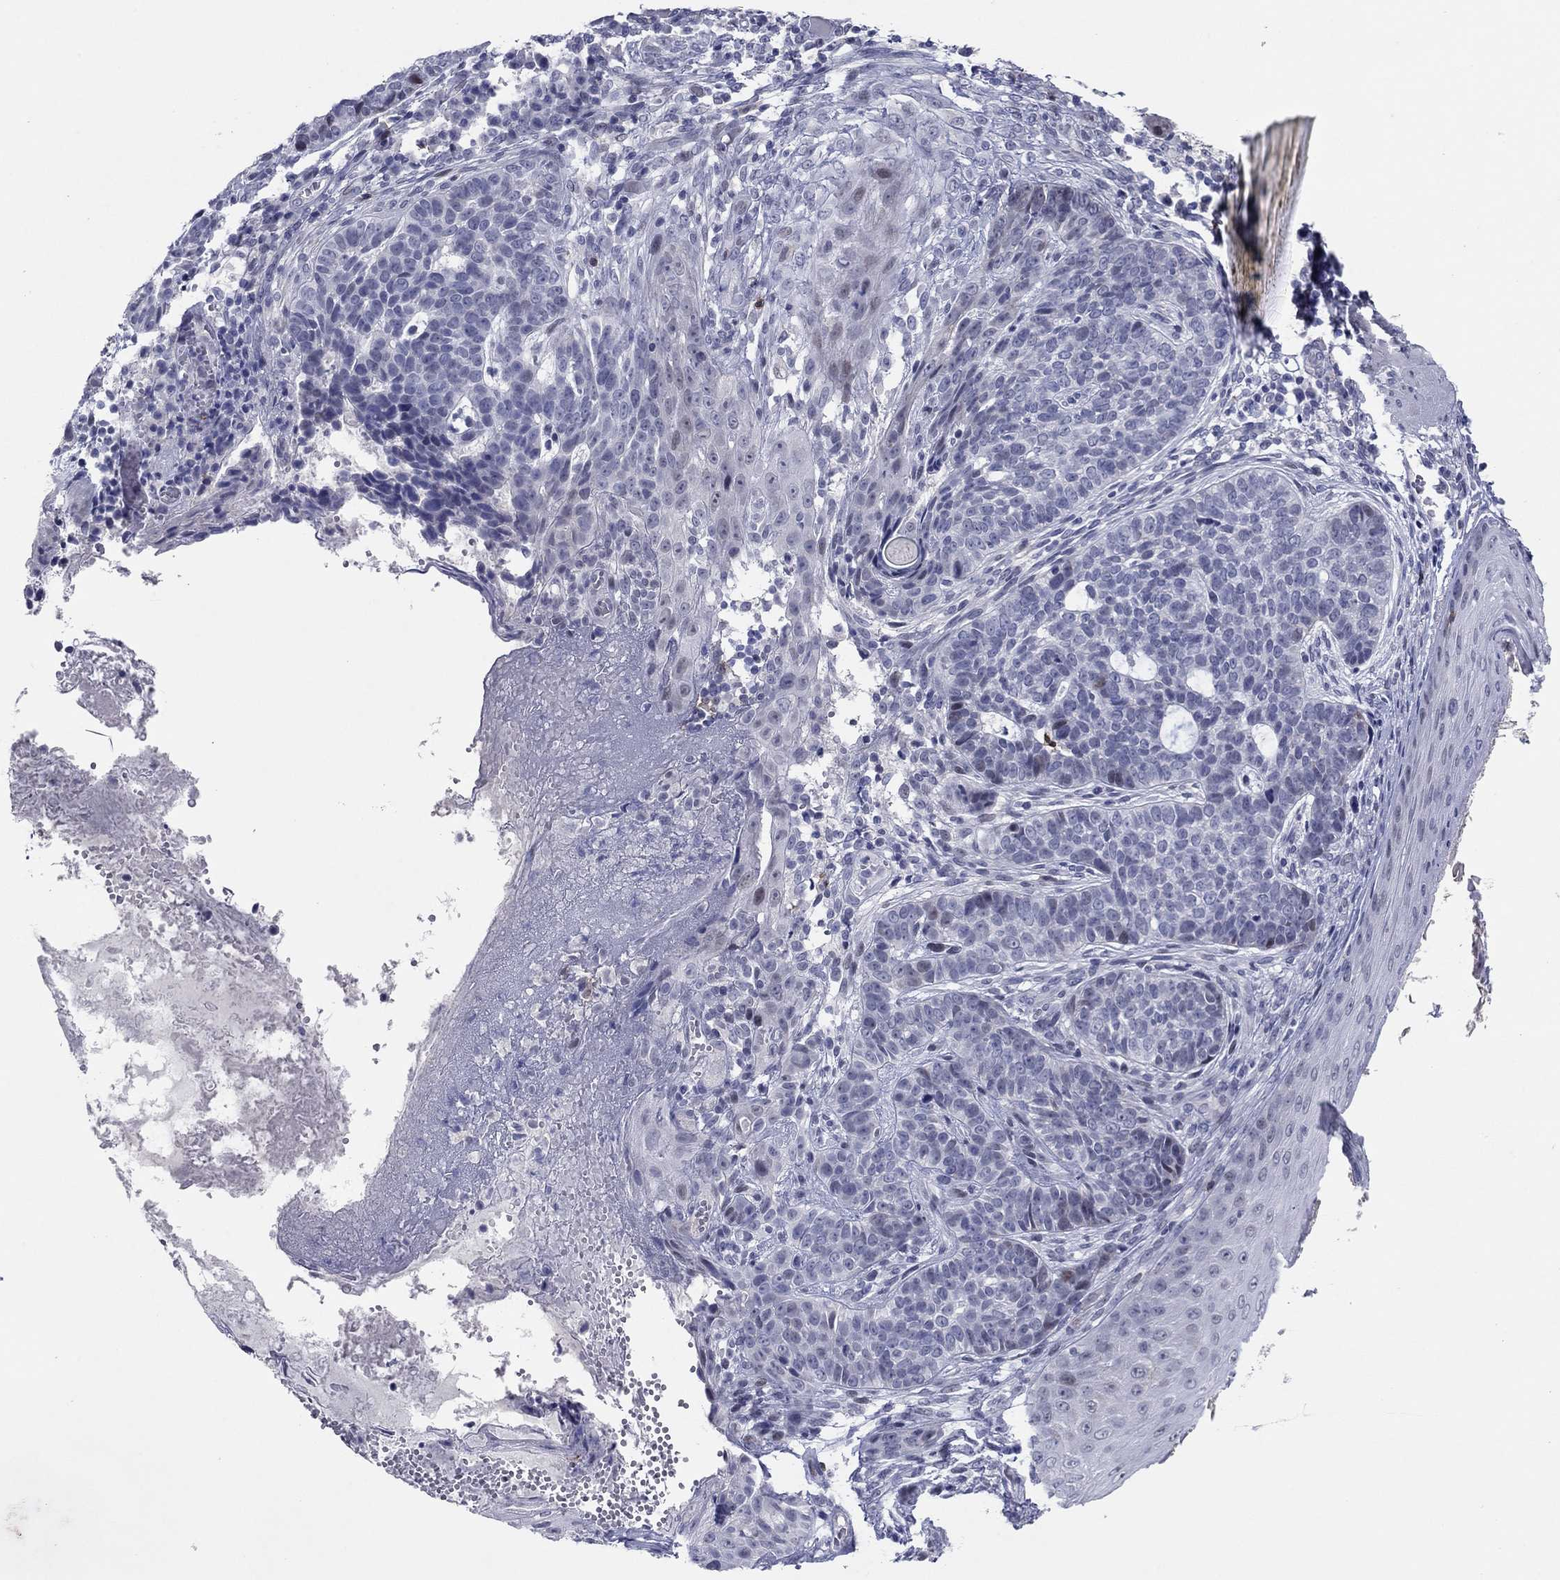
{"staining": {"intensity": "negative", "quantity": "none", "location": "none"}, "tissue": "skin cancer", "cell_type": "Tumor cells", "image_type": "cancer", "snomed": [{"axis": "morphology", "description": "Basal cell carcinoma"}, {"axis": "topography", "description": "Skin"}], "caption": "This is an immunohistochemistry (IHC) photomicrograph of basal cell carcinoma (skin). There is no positivity in tumor cells.", "gene": "ITGAE", "patient": {"sex": "female", "age": 69}}